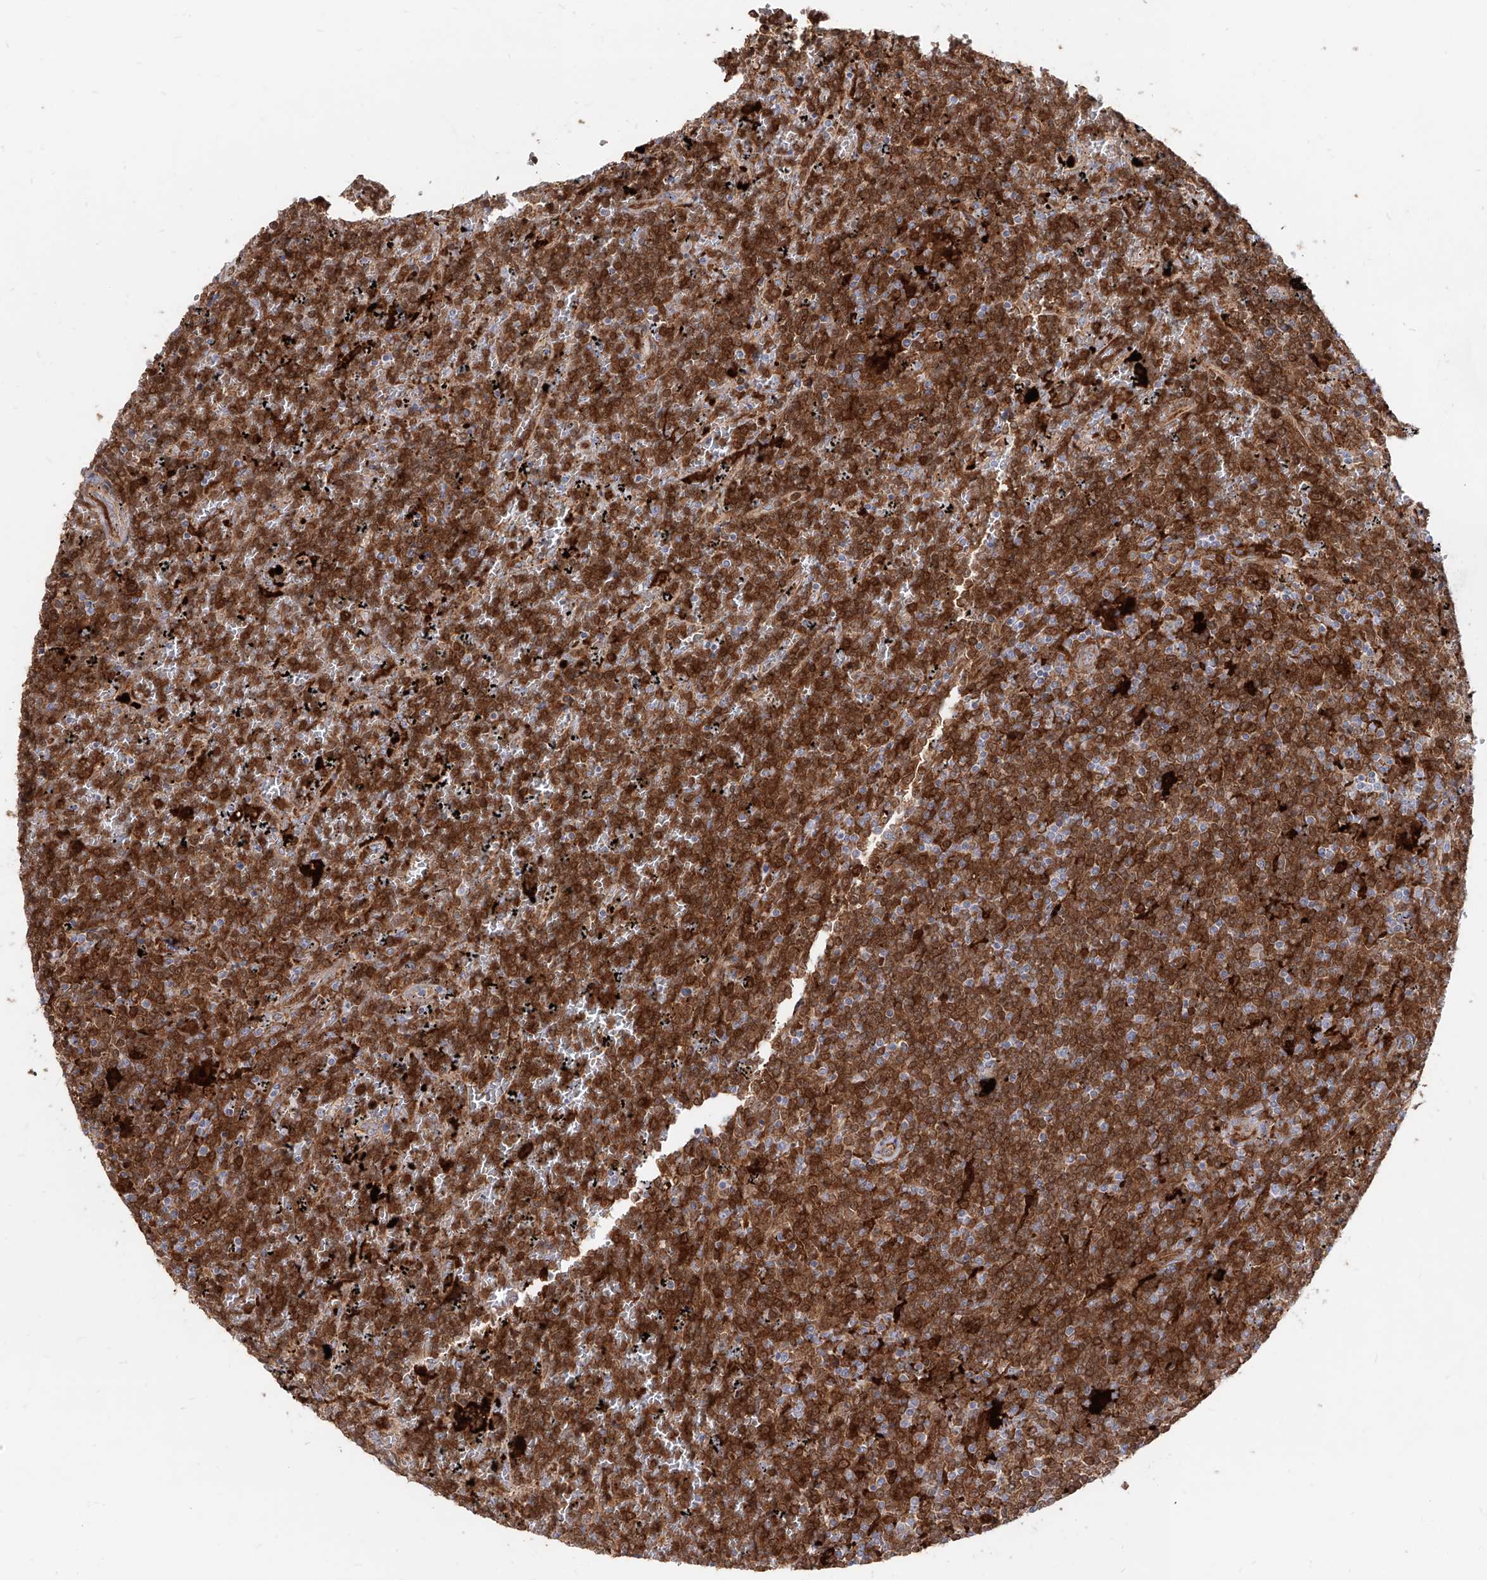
{"staining": {"intensity": "strong", "quantity": ">75%", "location": "cytoplasmic/membranous"}, "tissue": "lymphoma", "cell_type": "Tumor cells", "image_type": "cancer", "snomed": [{"axis": "morphology", "description": "Malignant lymphoma, non-Hodgkin's type, Low grade"}, {"axis": "topography", "description": "Spleen"}], "caption": "Immunohistochemical staining of low-grade malignant lymphoma, non-Hodgkin's type demonstrates high levels of strong cytoplasmic/membranous protein expression in about >75% of tumor cells. Nuclei are stained in blue.", "gene": "KYNU", "patient": {"sex": "female", "age": 19}}